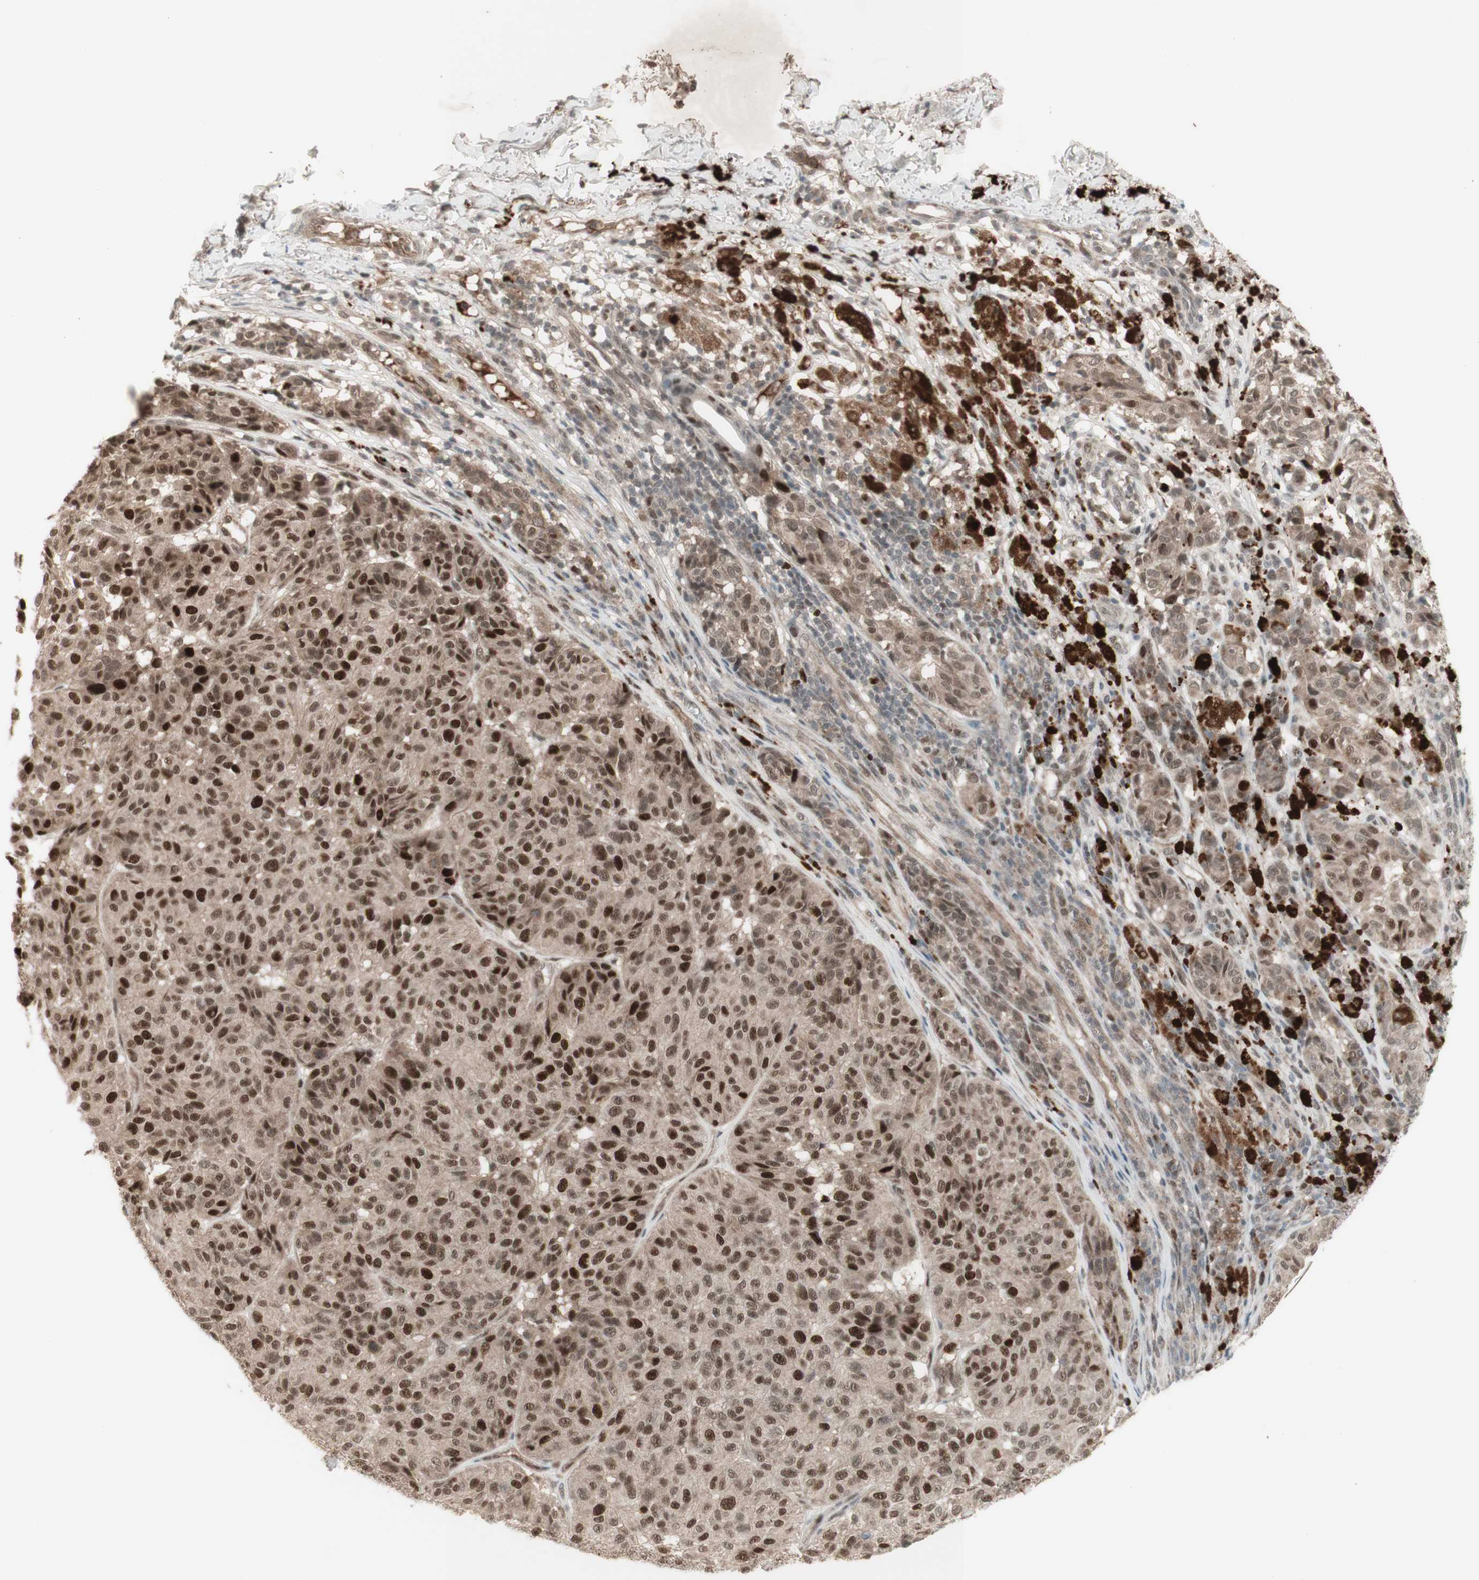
{"staining": {"intensity": "strong", "quantity": ">75%", "location": "cytoplasmic/membranous,nuclear"}, "tissue": "melanoma", "cell_type": "Tumor cells", "image_type": "cancer", "snomed": [{"axis": "morphology", "description": "Malignant melanoma, NOS"}, {"axis": "topography", "description": "Skin"}], "caption": "Brown immunohistochemical staining in human melanoma demonstrates strong cytoplasmic/membranous and nuclear positivity in about >75% of tumor cells. (DAB IHC with brightfield microscopy, high magnification).", "gene": "MSH6", "patient": {"sex": "female", "age": 46}}